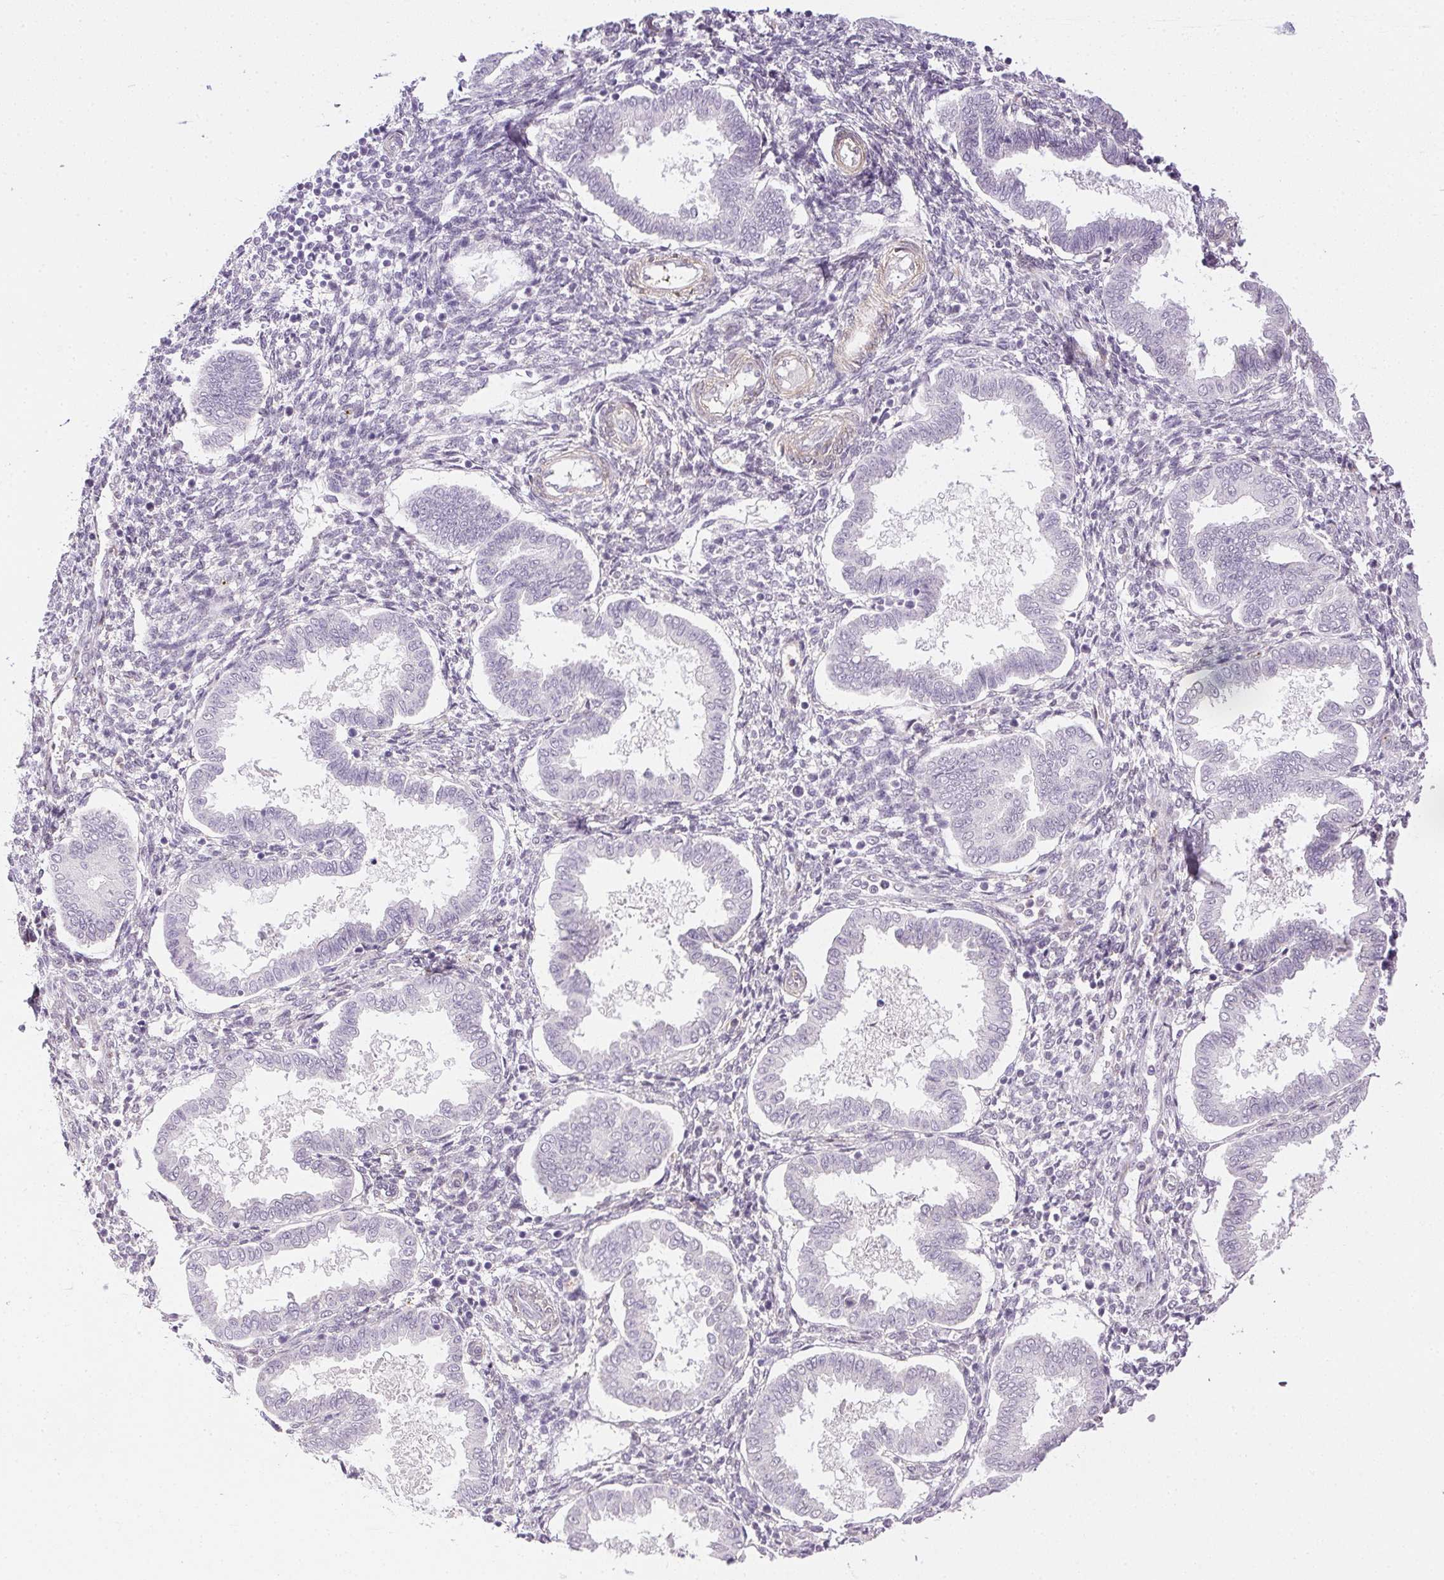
{"staining": {"intensity": "negative", "quantity": "none", "location": "none"}, "tissue": "endometrium", "cell_type": "Cells in endometrial stroma", "image_type": "normal", "snomed": [{"axis": "morphology", "description": "Normal tissue, NOS"}, {"axis": "topography", "description": "Endometrium"}], "caption": "Immunohistochemistry (IHC) of normal human endometrium demonstrates no expression in cells in endometrial stroma.", "gene": "PRL", "patient": {"sex": "female", "age": 24}}